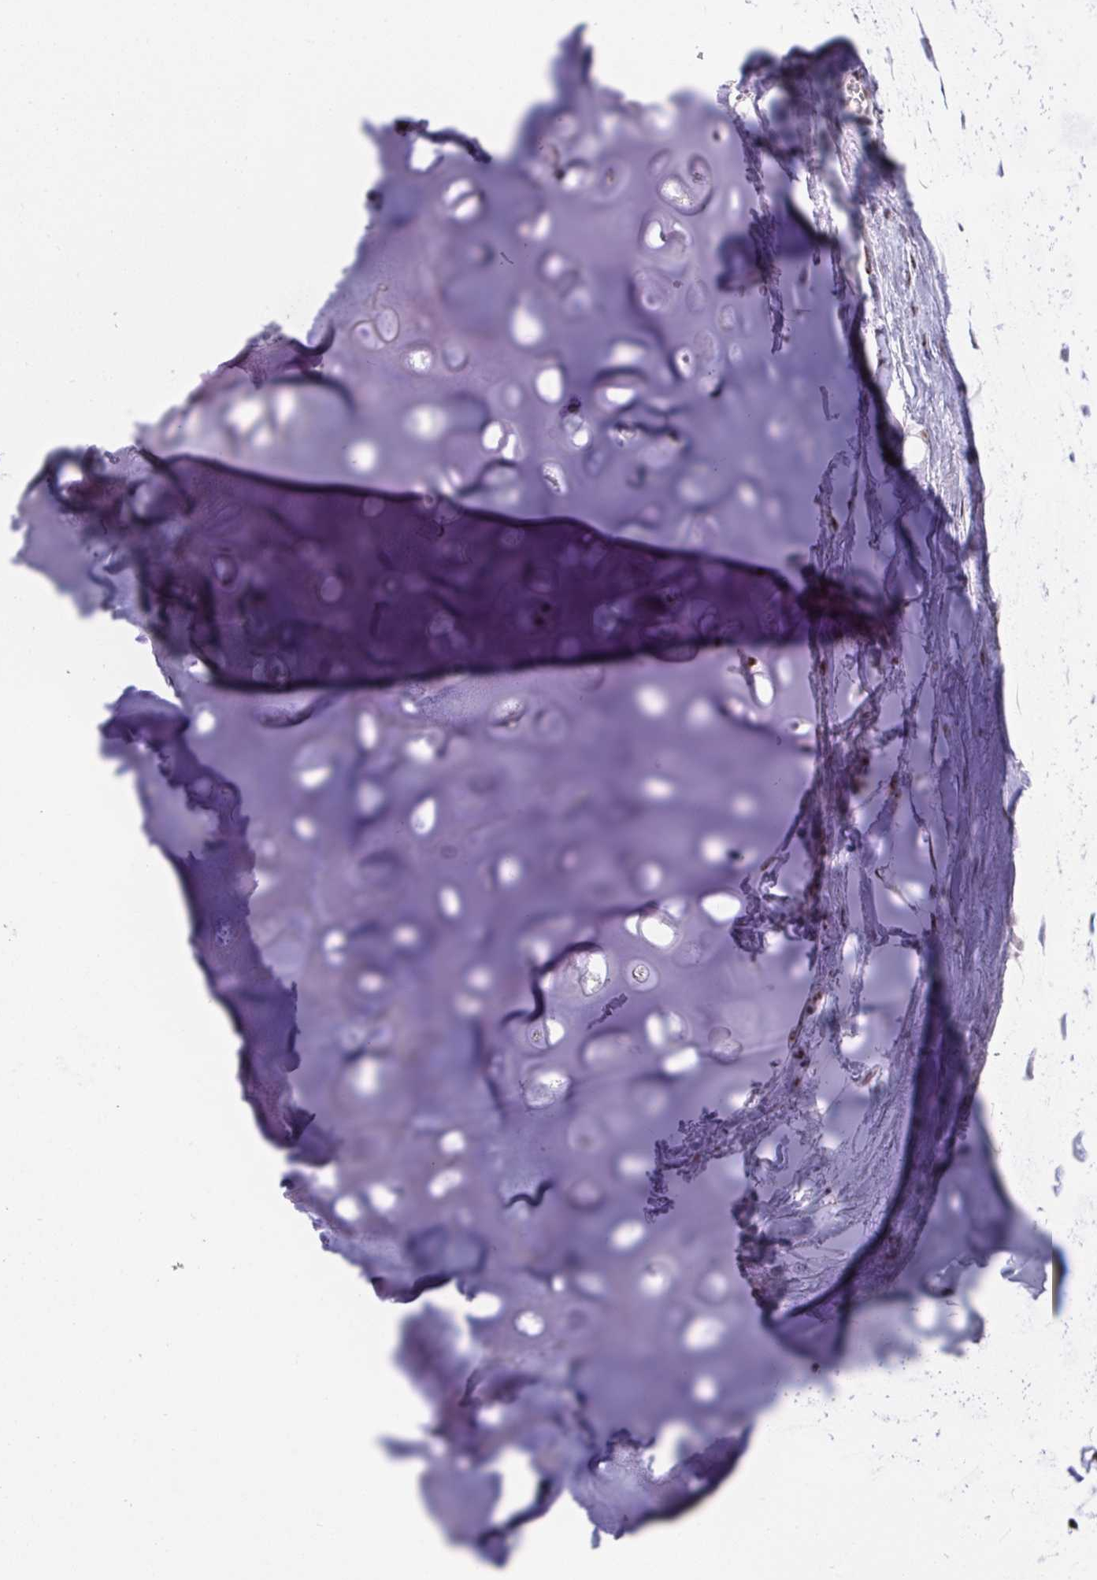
{"staining": {"intensity": "negative", "quantity": "none", "location": "none"}, "tissue": "adipose tissue", "cell_type": "Adipocytes", "image_type": "normal", "snomed": [{"axis": "morphology", "description": "Normal tissue, NOS"}, {"axis": "topography", "description": "Cartilage tissue"}, {"axis": "topography", "description": "Bronchus"}], "caption": "Immunohistochemical staining of normal adipose tissue demonstrates no significant expression in adipocytes.", "gene": "WBP11", "patient": {"sex": "male", "age": 64}}